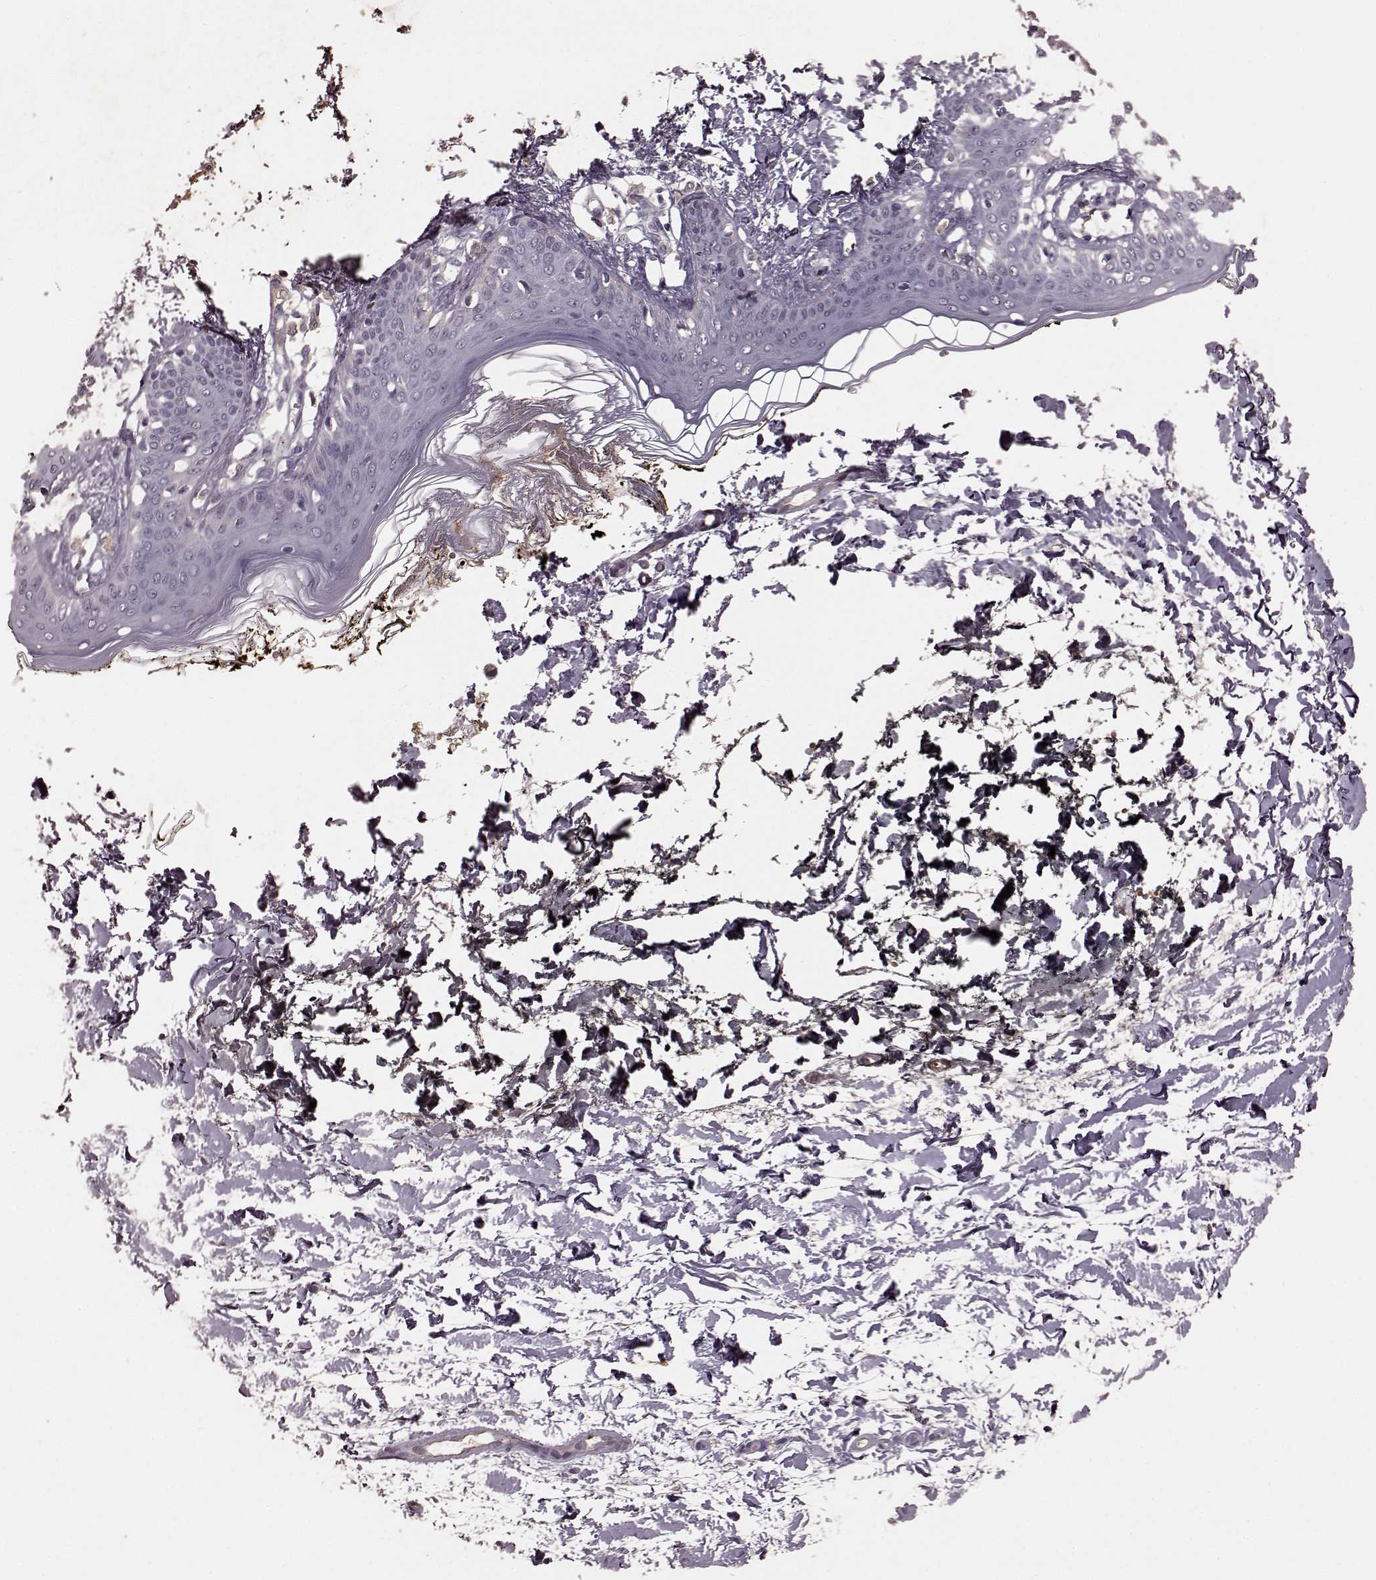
{"staining": {"intensity": "negative", "quantity": "none", "location": "none"}, "tissue": "skin", "cell_type": "Fibroblasts", "image_type": "normal", "snomed": [{"axis": "morphology", "description": "Normal tissue, NOS"}, {"axis": "topography", "description": "Skin"}], "caption": "A high-resolution micrograph shows immunohistochemistry (IHC) staining of unremarkable skin, which reveals no significant positivity in fibroblasts.", "gene": "FRRS1L", "patient": {"sex": "female", "age": 34}}